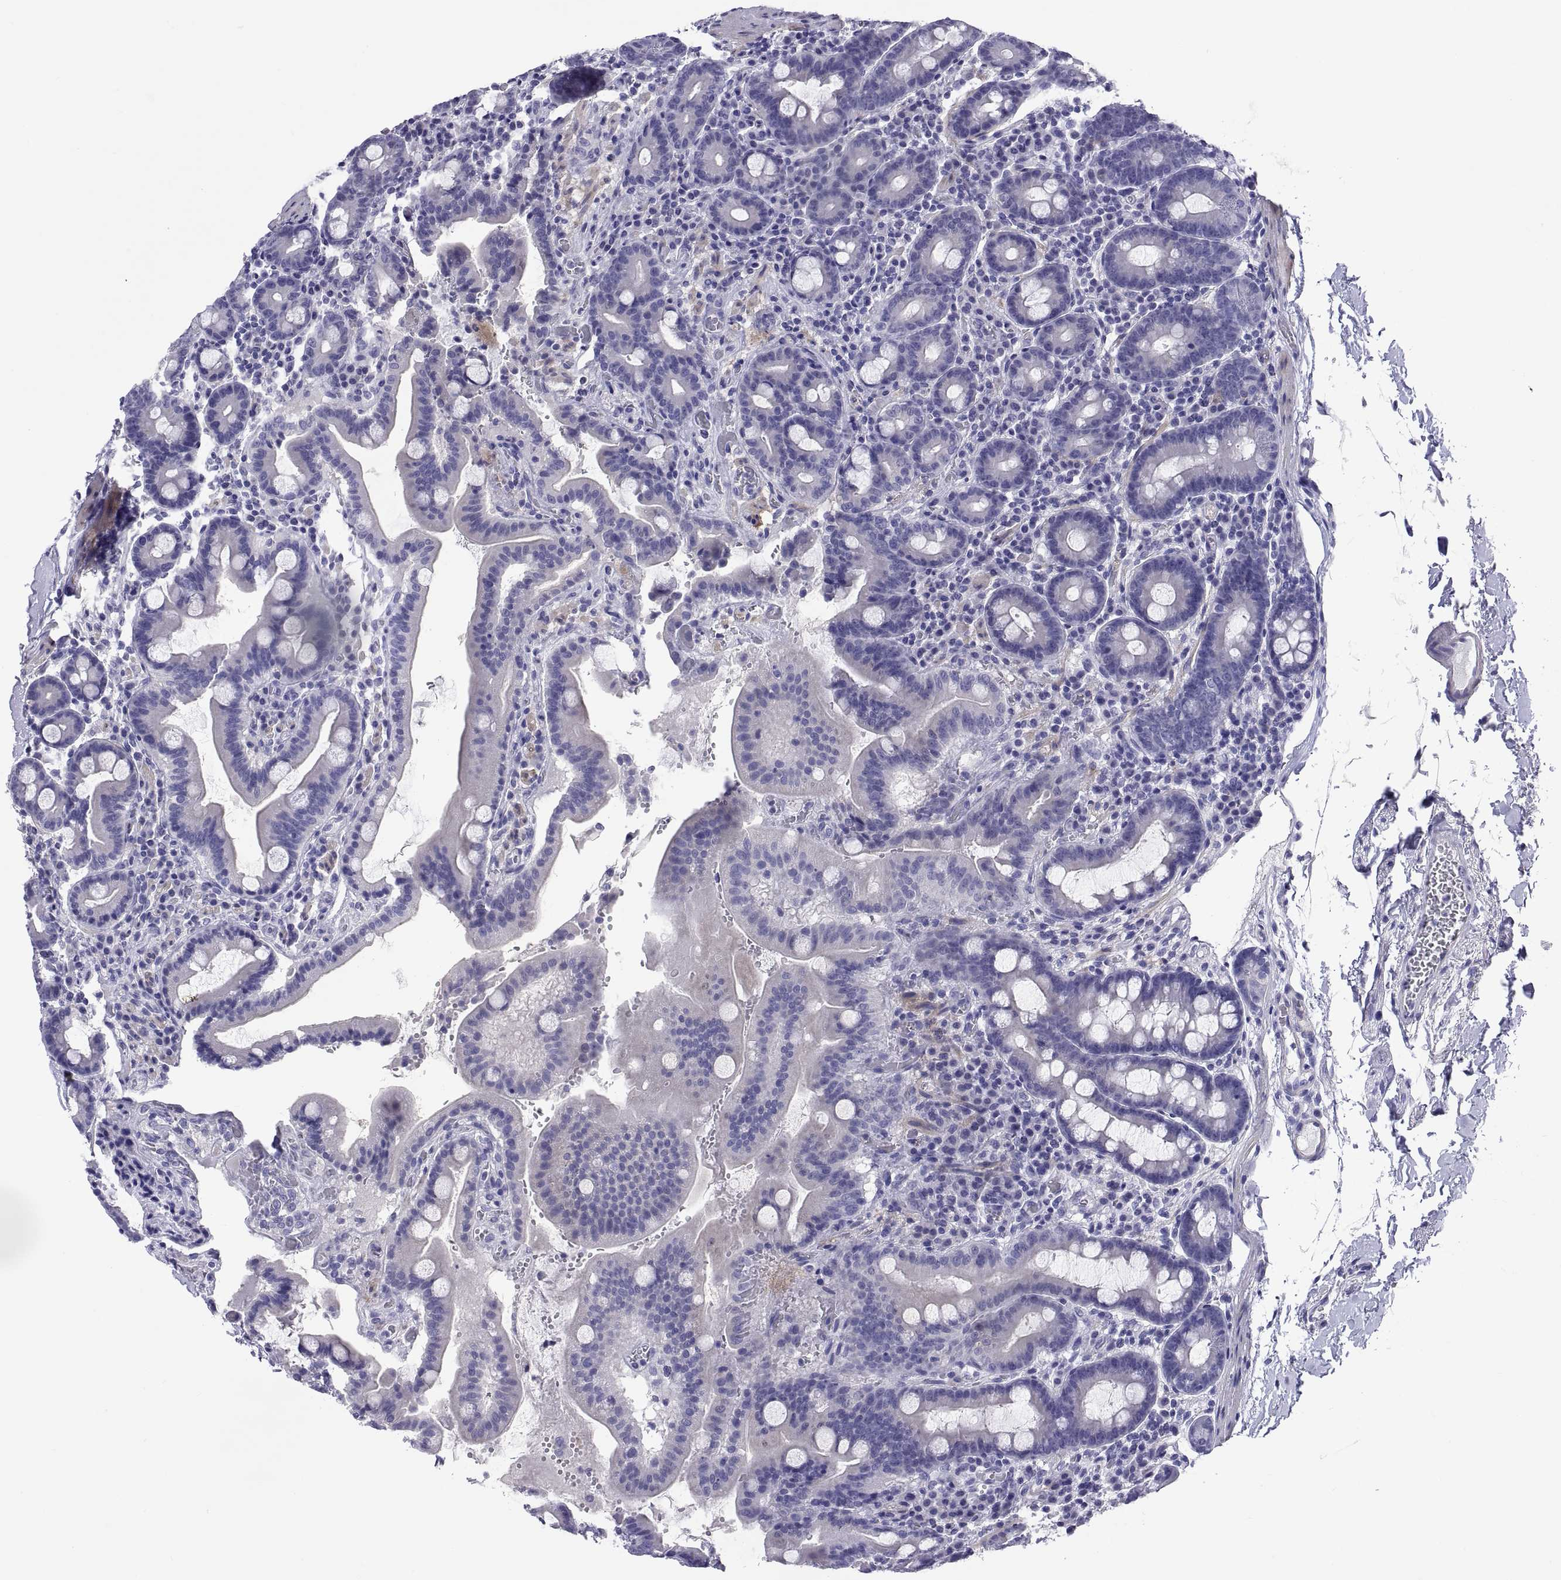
{"staining": {"intensity": "negative", "quantity": "none", "location": "none"}, "tissue": "duodenum", "cell_type": "Glandular cells", "image_type": "normal", "snomed": [{"axis": "morphology", "description": "Normal tissue, NOS"}, {"axis": "topography", "description": "Duodenum"}], "caption": "Histopathology image shows no significant protein expression in glandular cells of normal duodenum.", "gene": "BSPH1", "patient": {"sex": "male", "age": 59}}